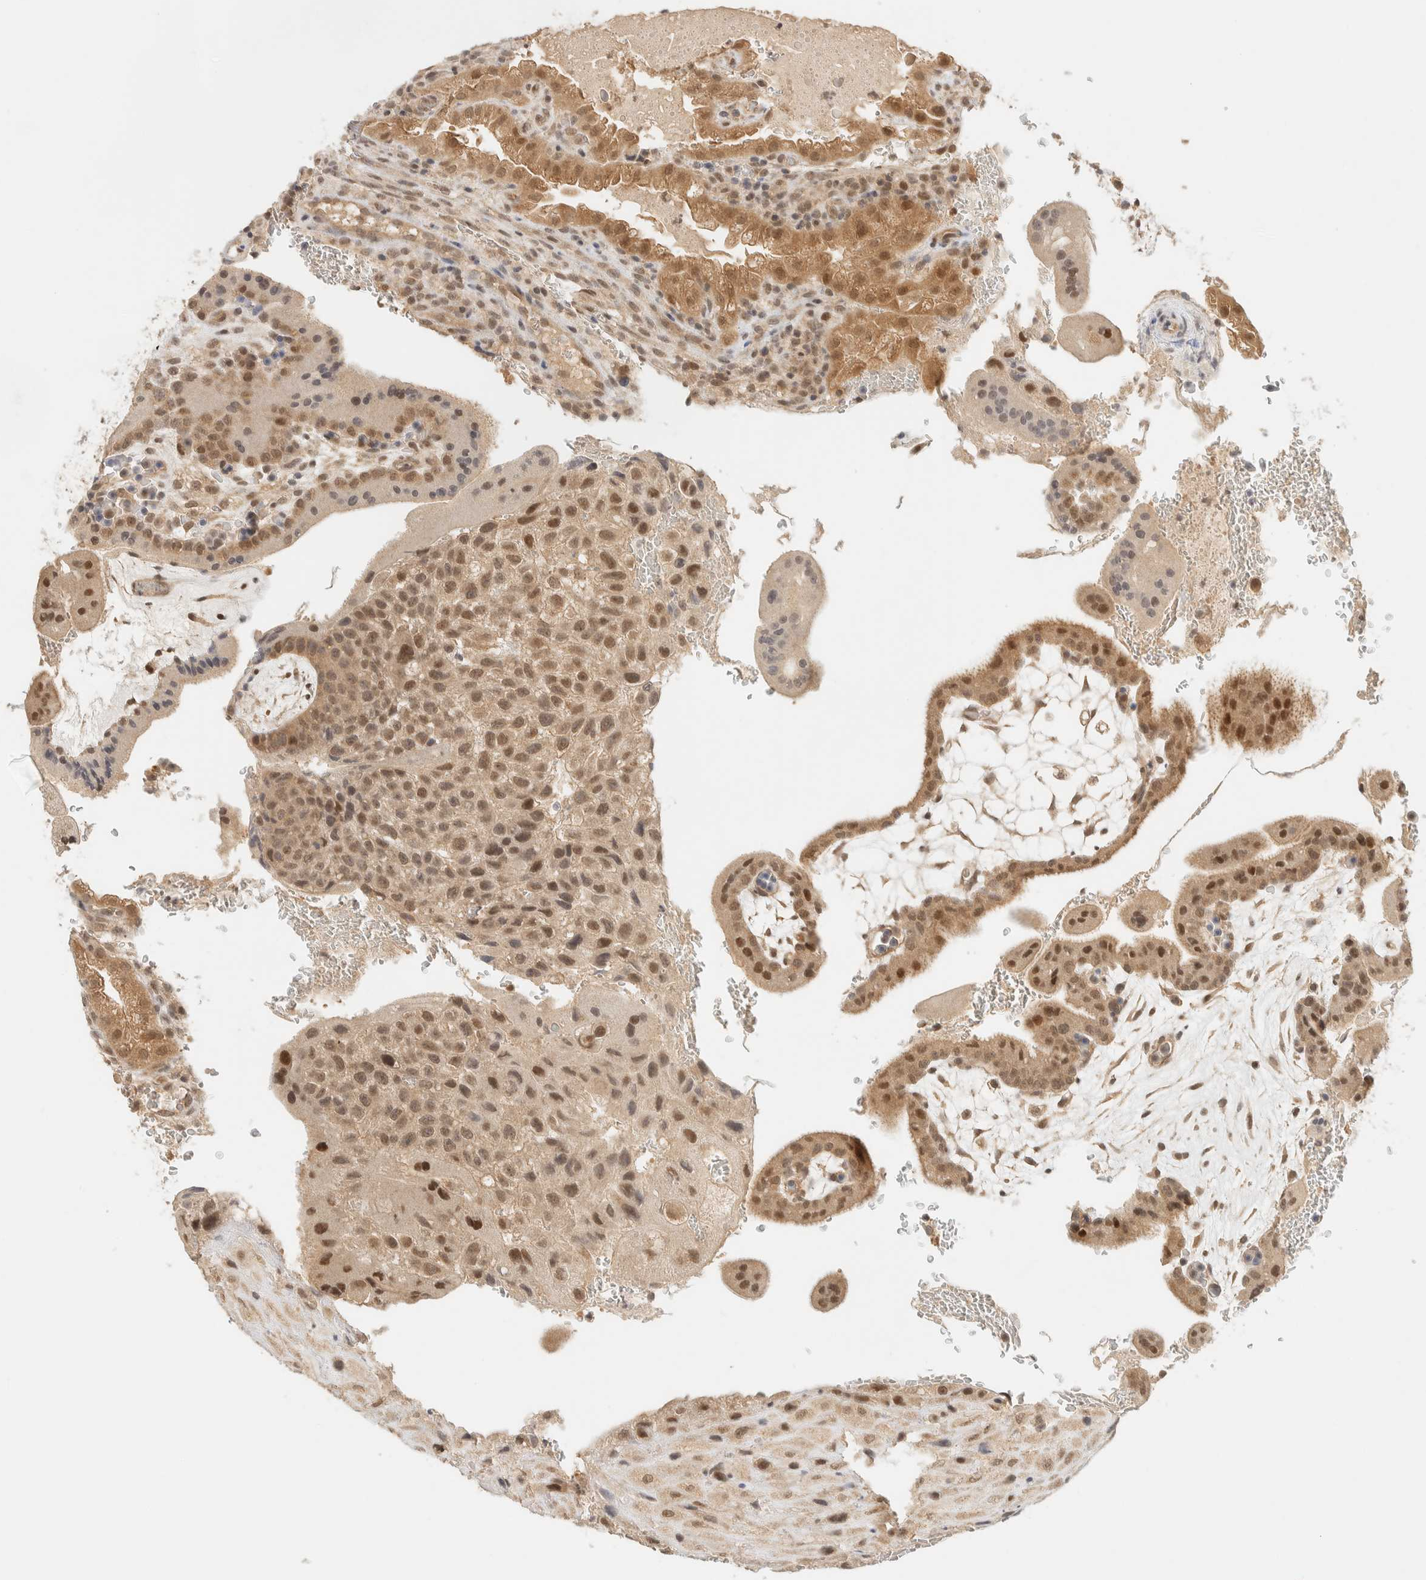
{"staining": {"intensity": "moderate", "quantity": ">75%", "location": "cytoplasmic/membranous,nuclear"}, "tissue": "placenta", "cell_type": "Decidual cells", "image_type": "normal", "snomed": [{"axis": "morphology", "description": "Normal tissue, NOS"}, {"axis": "topography", "description": "Placenta"}], "caption": "Immunohistochemistry staining of unremarkable placenta, which demonstrates medium levels of moderate cytoplasmic/membranous,nuclear staining in about >75% of decidual cells indicating moderate cytoplasmic/membranous,nuclear protein expression. The staining was performed using DAB (brown) for protein detection and nuclei were counterstained in hematoxylin (blue).", "gene": "KIFAP3", "patient": {"sex": "female", "age": 35}}